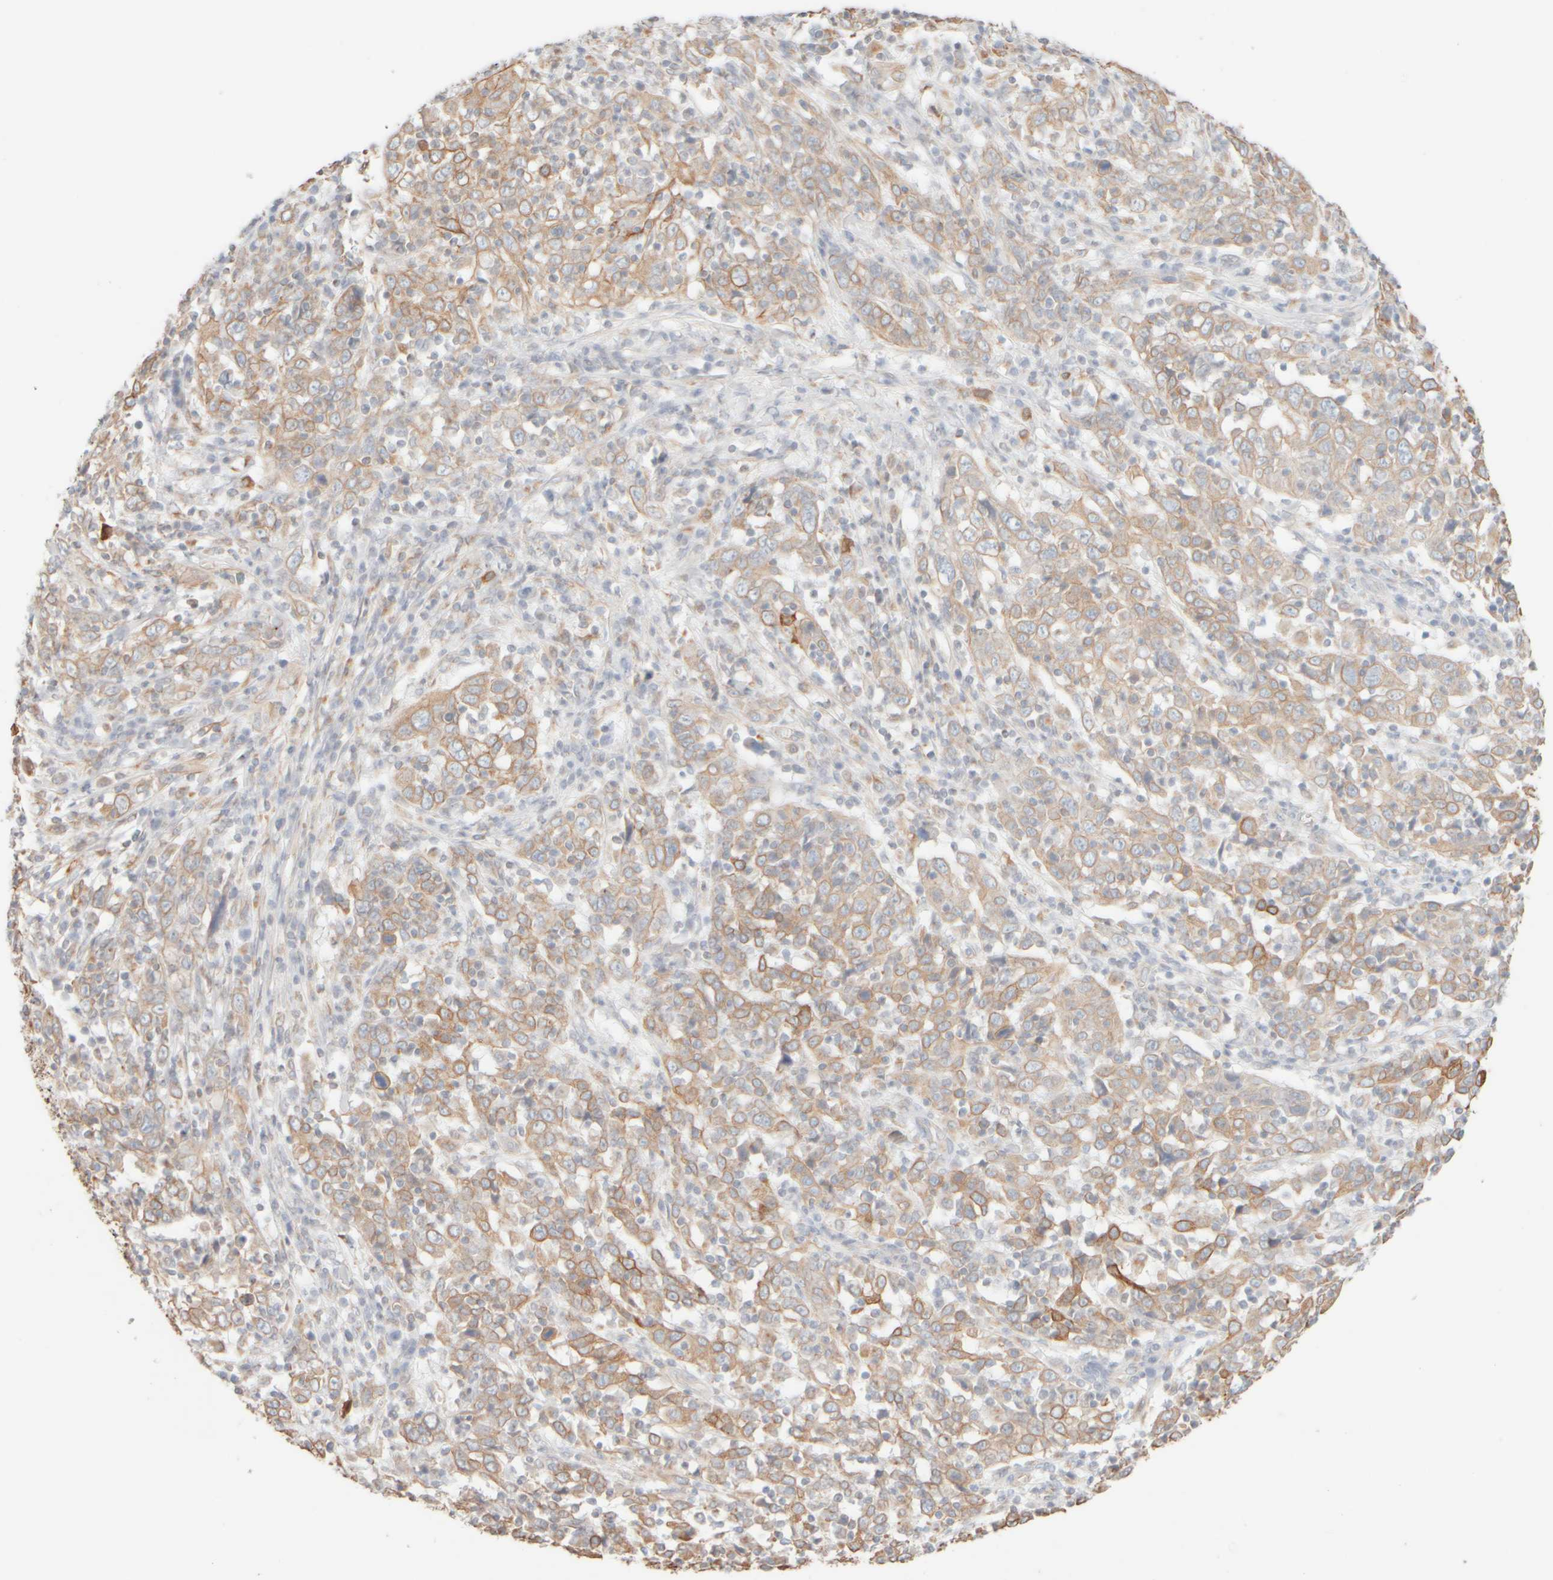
{"staining": {"intensity": "weak", "quantity": ">75%", "location": "cytoplasmic/membranous"}, "tissue": "cervical cancer", "cell_type": "Tumor cells", "image_type": "cancer", "snomed": [{"axis": "morphology", "description": "Squamous cell carcinoma, NOS"}, {"axis": "topography", "description": "Cervix"}], "caption": "Immunohistochemical staining of cervical cancer (squamous cell carcinoma) demonstrates weak cytoplasmic/membranous protein positivity in approximately >75% of tumor cells.", "gene": "KRT15", "patient": {"sex": "female", "age": 46}}